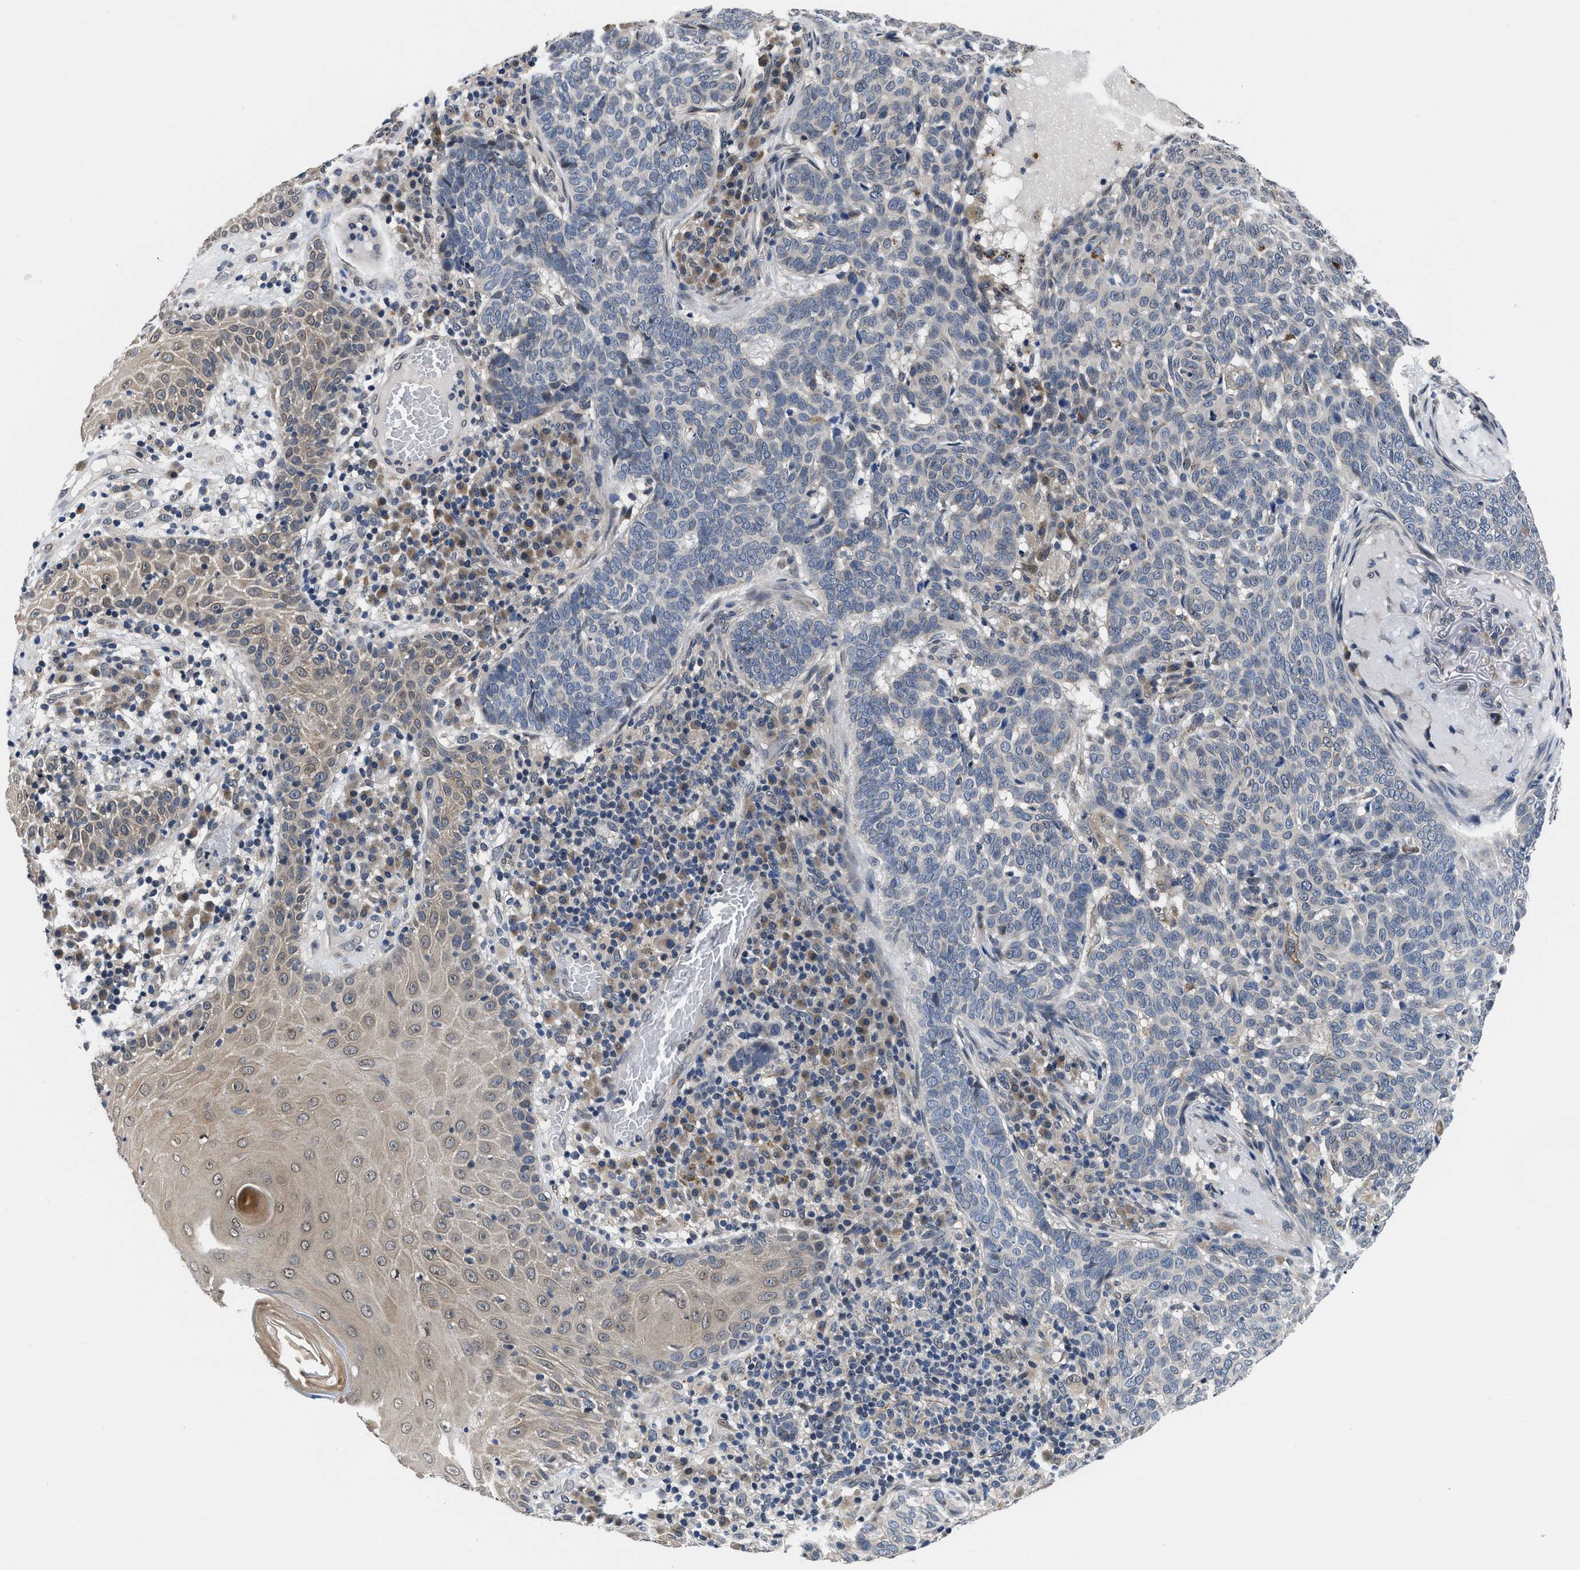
{"staining": {"intensity": "negative", "quantity": "none", "location": "none"}, "tissue": "skin cancer", "cell_type": "Tumor cells", "image_type": "cancer", "snomed": [{"axis": "morphology", "description": "Basal cell carcinoma"}, {"axis": "topography", "description": "Skin"}], "caption": "Immunohistochemical staining of human skin basal cell carcinoma reveals no significant positivity in tumor cells.", "gene": "SNX10", "patient": {"sex": "male", "age": 85}}